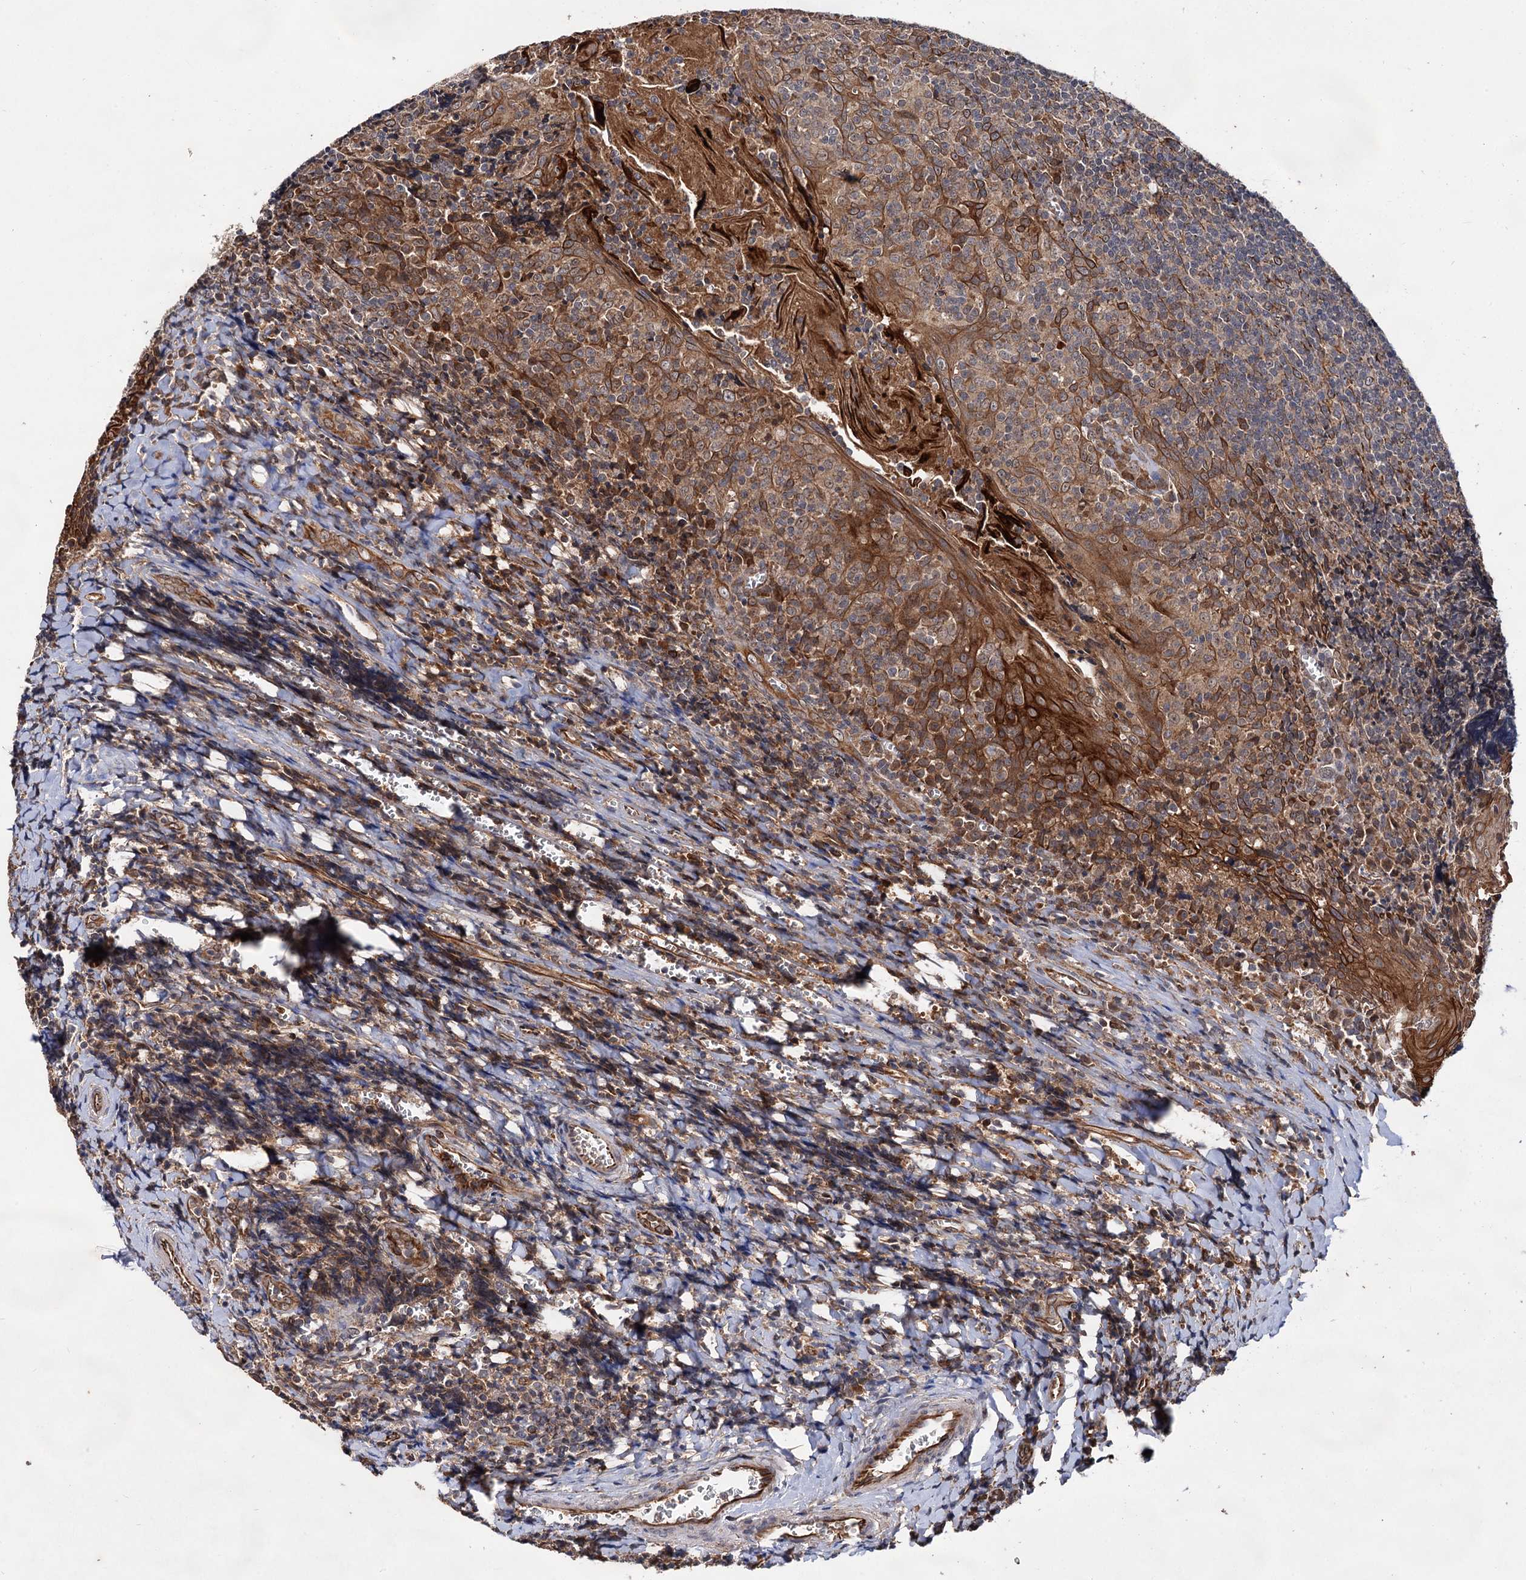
{"staining": {"intensity": "moderate", "quantity": ">75%", "location": "cytoplasmic/membranous"}, "tissue": "tonsil", "cell_type": "Germinal center cells", "image_type": "normal", "snomed": [{"axis": "morphology", "description": "Normal tissue, NOS"}, {"axis": "topography", "description": "Tonsil"}], "caption": "Protein expression analysis of normal tonsil reveals moderate cytoplasmic/membranous staining in approximately >75% of germinal center cells.", "gene": "TEX9", "patient": {"sex": "male", "age": 27}}